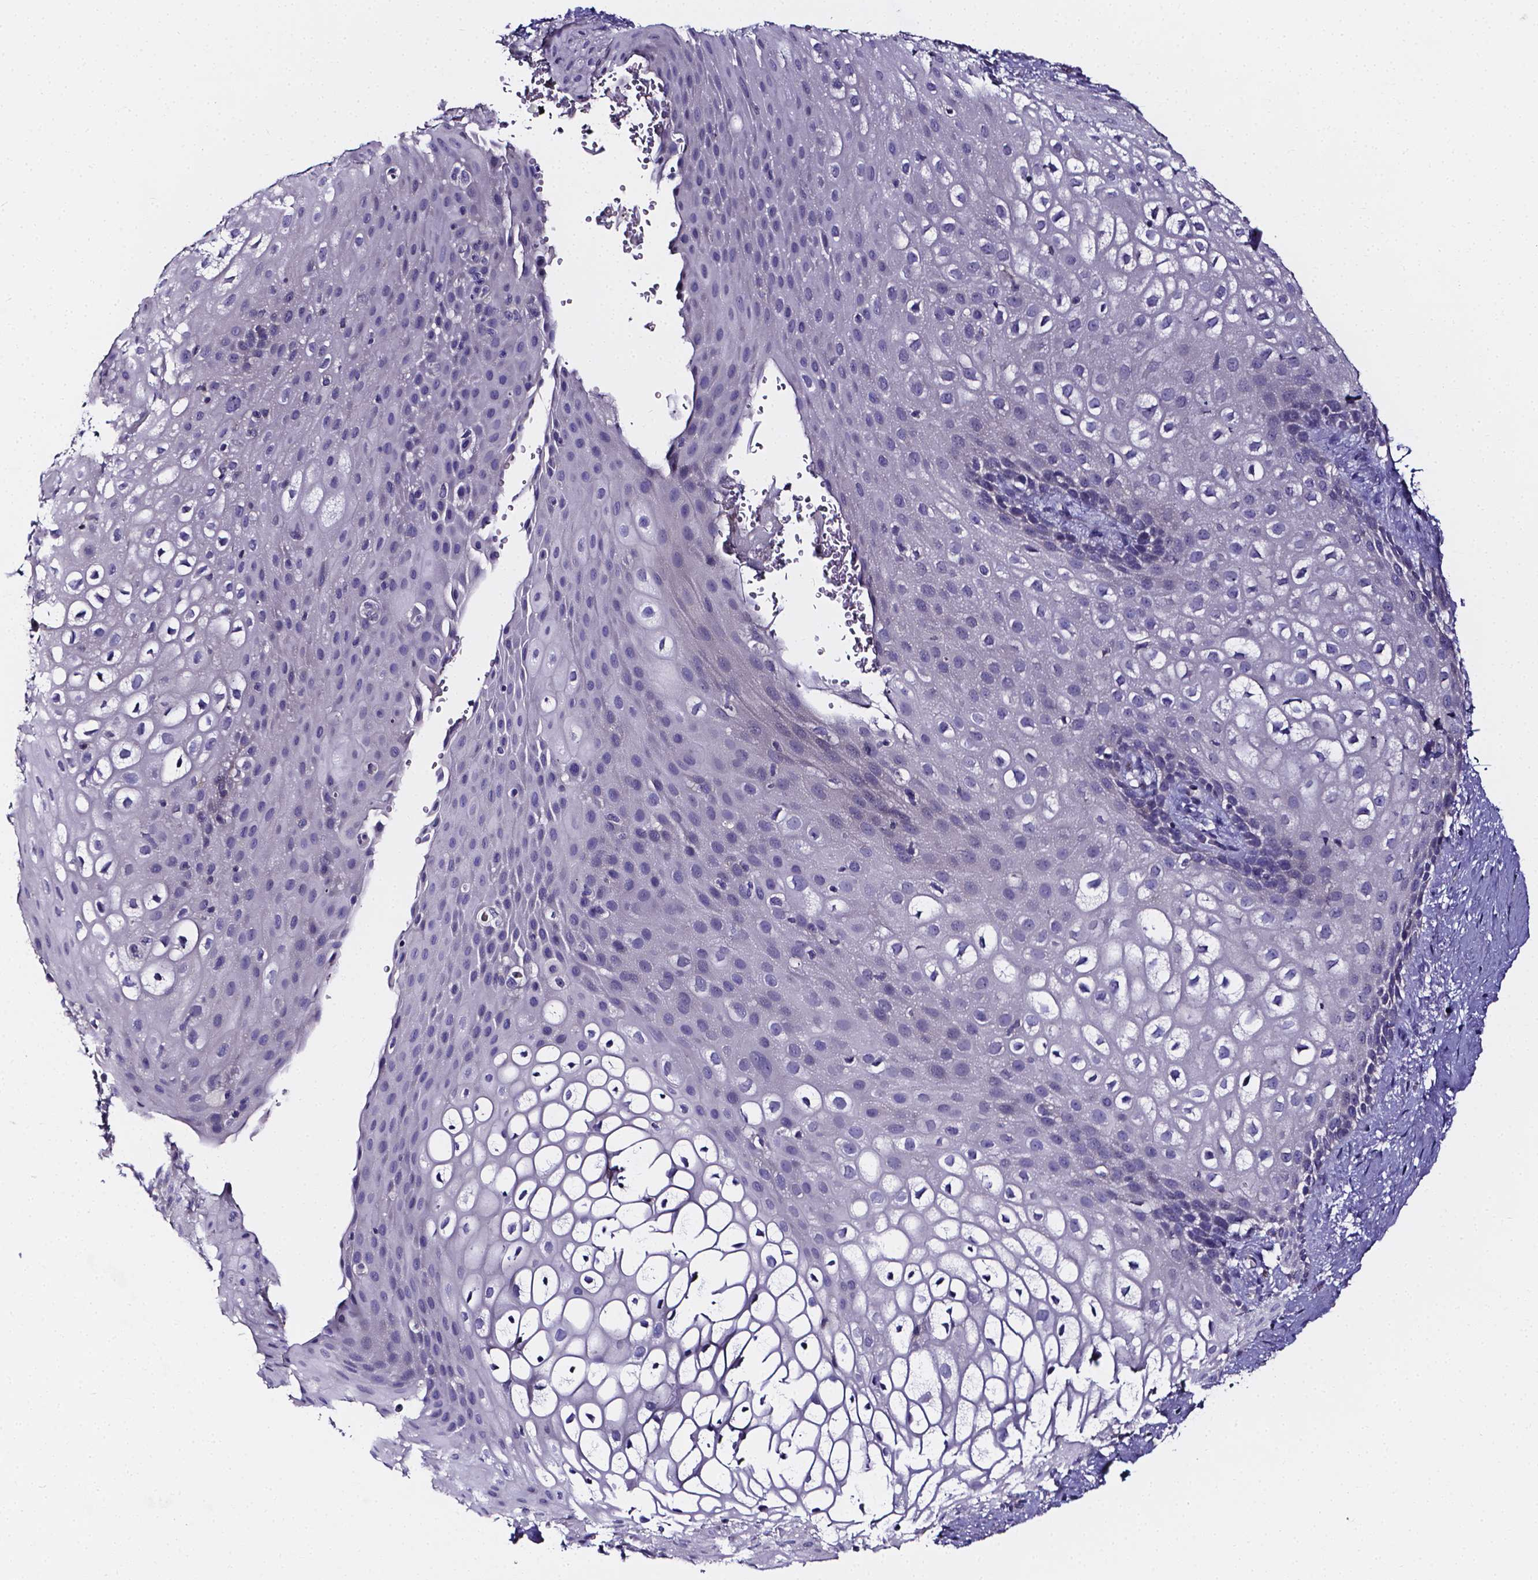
{"staining": {"intensity": "negative", "quantity": "none", "location": "none"}, "tissue": "skin", "cell_type": "Epidermal cells", "image_type": "normal", "snomed": [{"axis": "morphology", "description": "Normal tissue, NOS"}, {"axis": "topography", "description": "Anal"}], "caption": "IHC histopathology image of benign skin: human skin stained with DAB (3,3'-diaminobenzidine) demonstrates no significant protein expression in epidermal cells.", "gene": "CACNG8", "patient": {"sex": "female", "age": 46}}